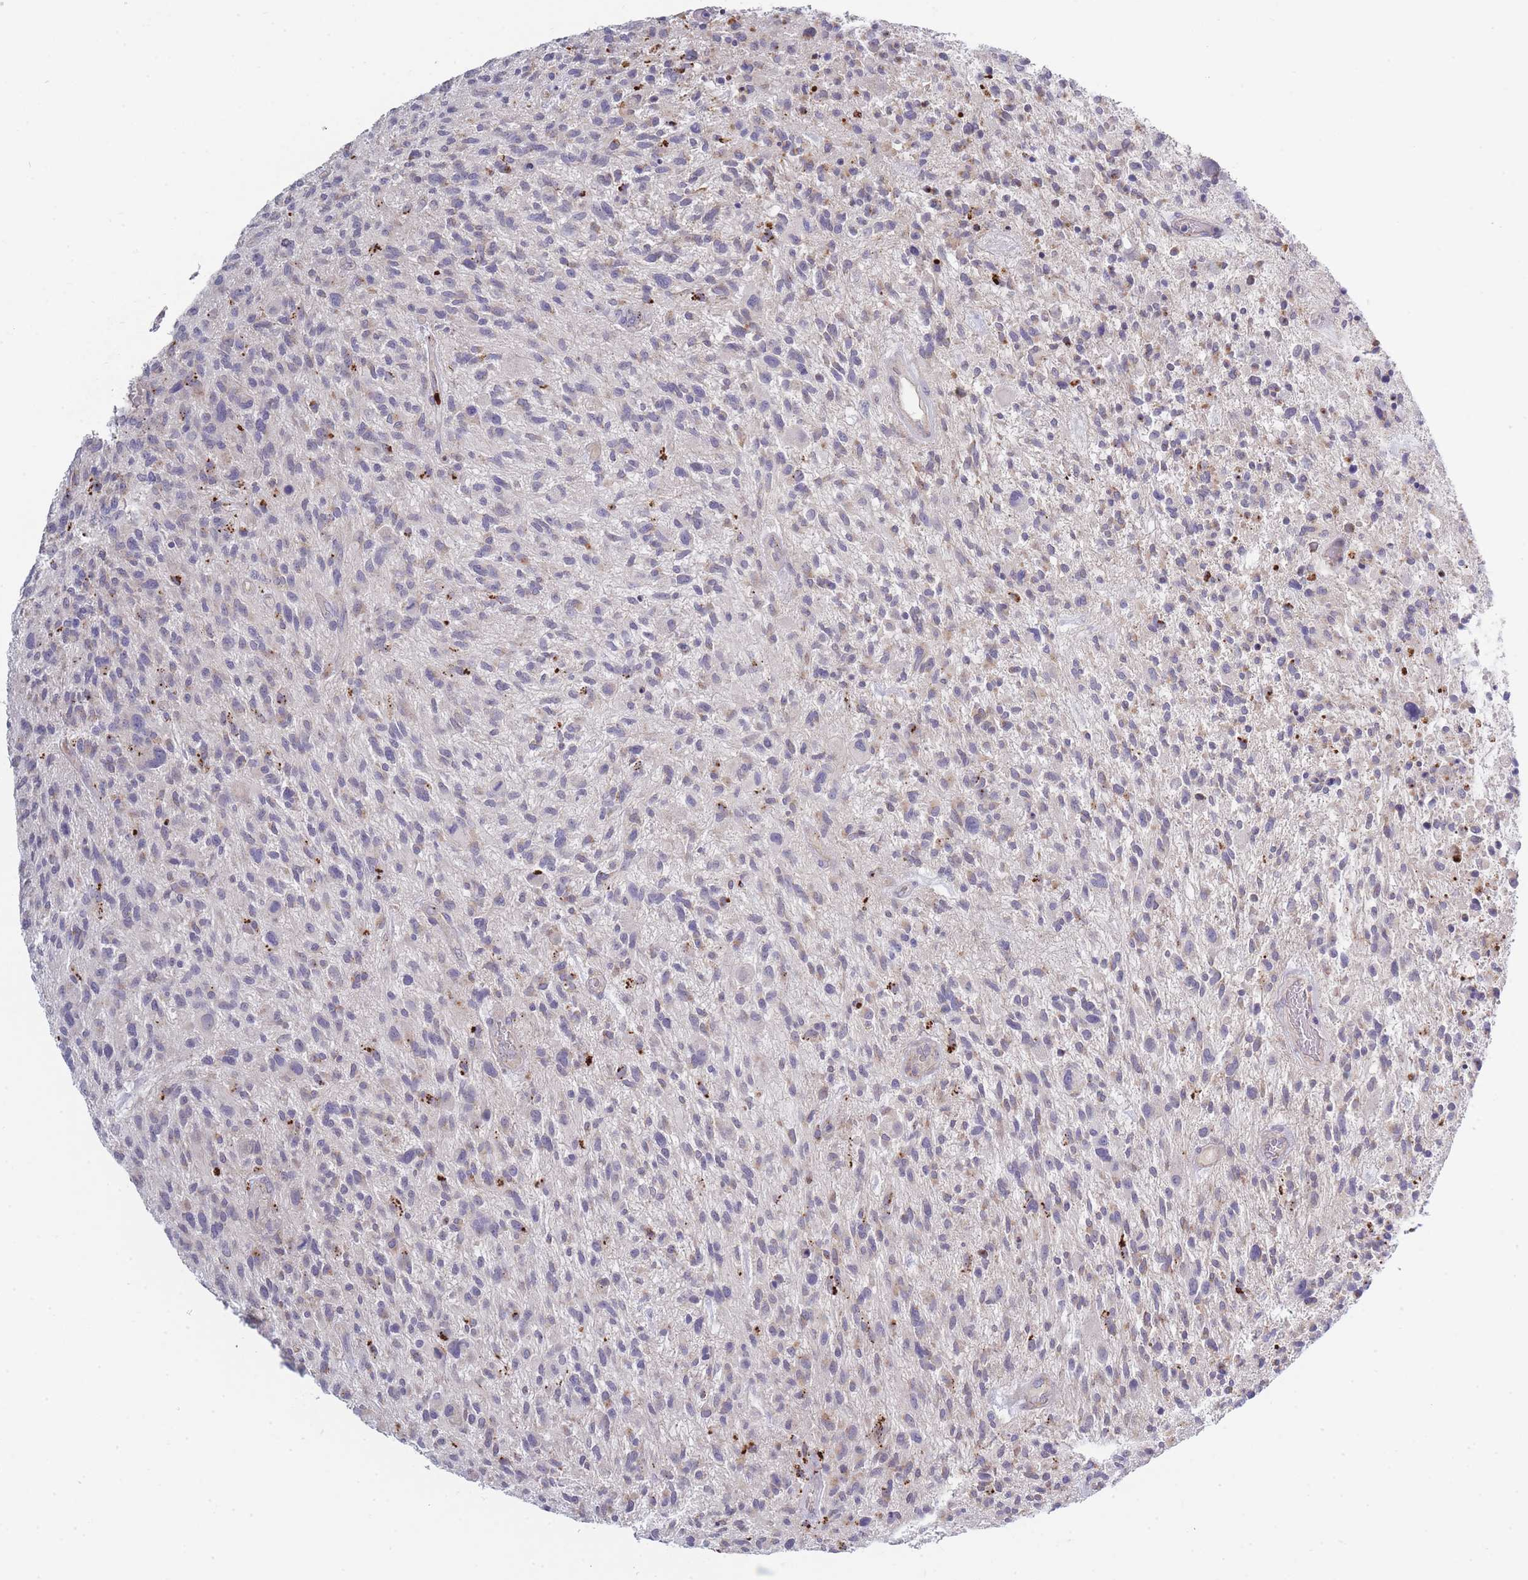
{"staining": {"intensity": "strong", "quantity": "<25%", "location": "cytoplasmic/membranous"}, "tissue": "glioma", "cell_type": "Tumor cells", "image_type": "cancer", "snomed": [{"axis": "morphology", "description": "Glioma, malignant, High grade"}, {"axis": "topography", "description": "Brain"}], "caption": "A micrograph of malignant glioma (high-grade) stained for a protein shows strong cytoplasmic/membranous brown staining in tumor cells.", "gene": "TRIM61", "patient": {"sex": "male", "age": 47}}